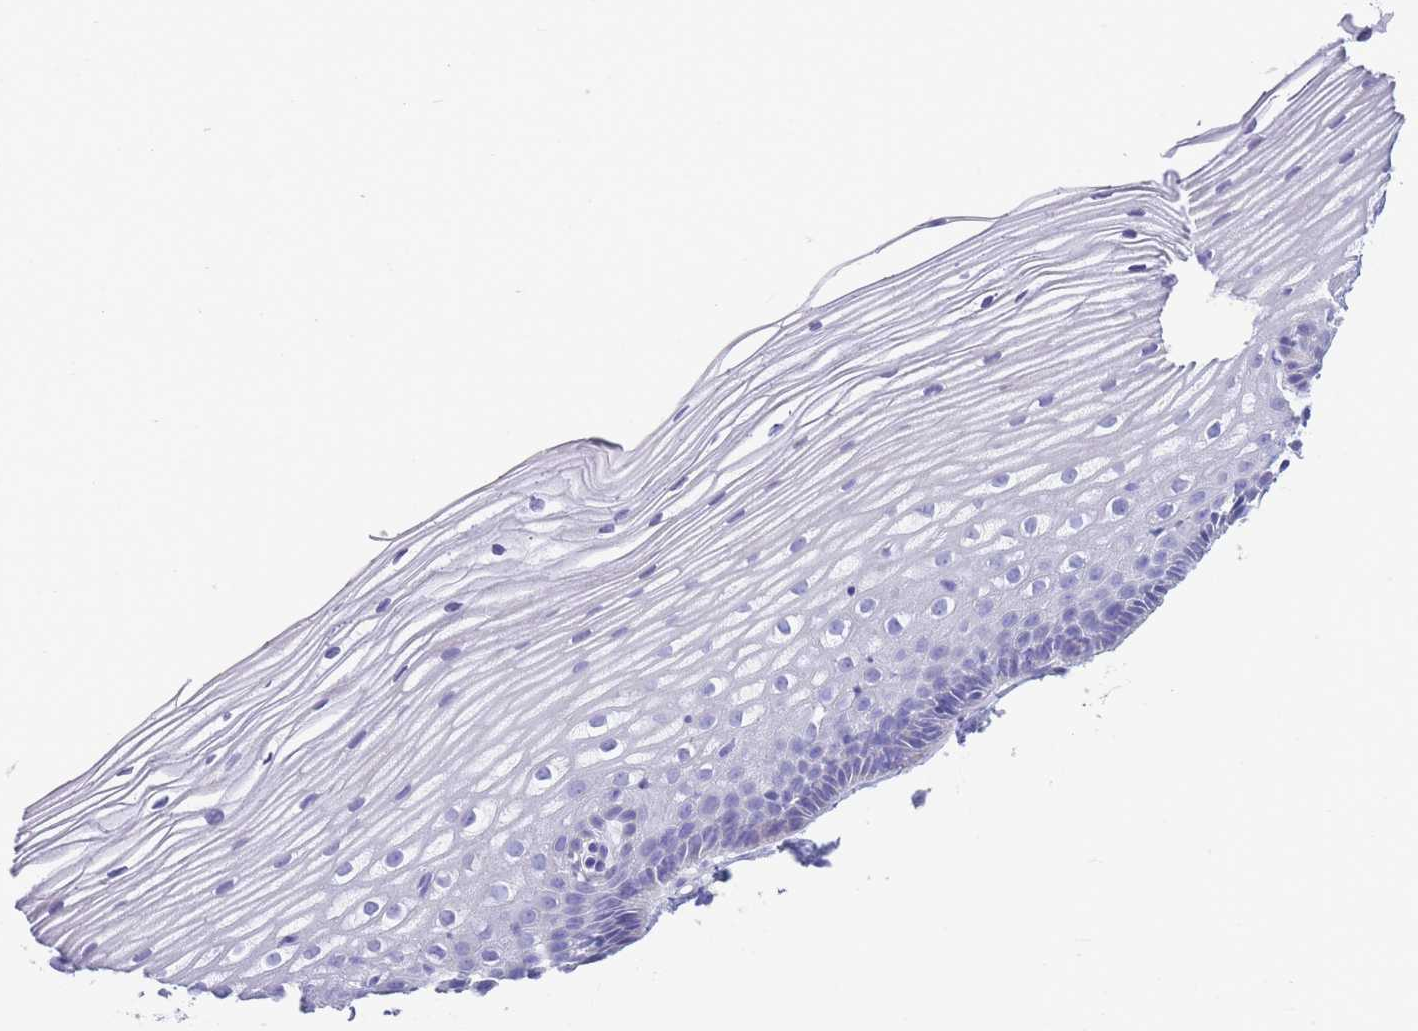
{"staining": {"intensity": "negative", "quantity": "none", "location": "none"}, "tissue": "cervix", "cell_type": "Glandular cells", "image_type": "normal", "snomed": [{"axis": "morphology", "description": "Normal tissue, NOS"}, {"axis": "topography", "description": "Cervix"}], "caption": "Histopathology image shows no protein expression in glandular cells of unremarkable cervix.", "gene": "DET1", "patient": {"sex": "female", "age": 40}}